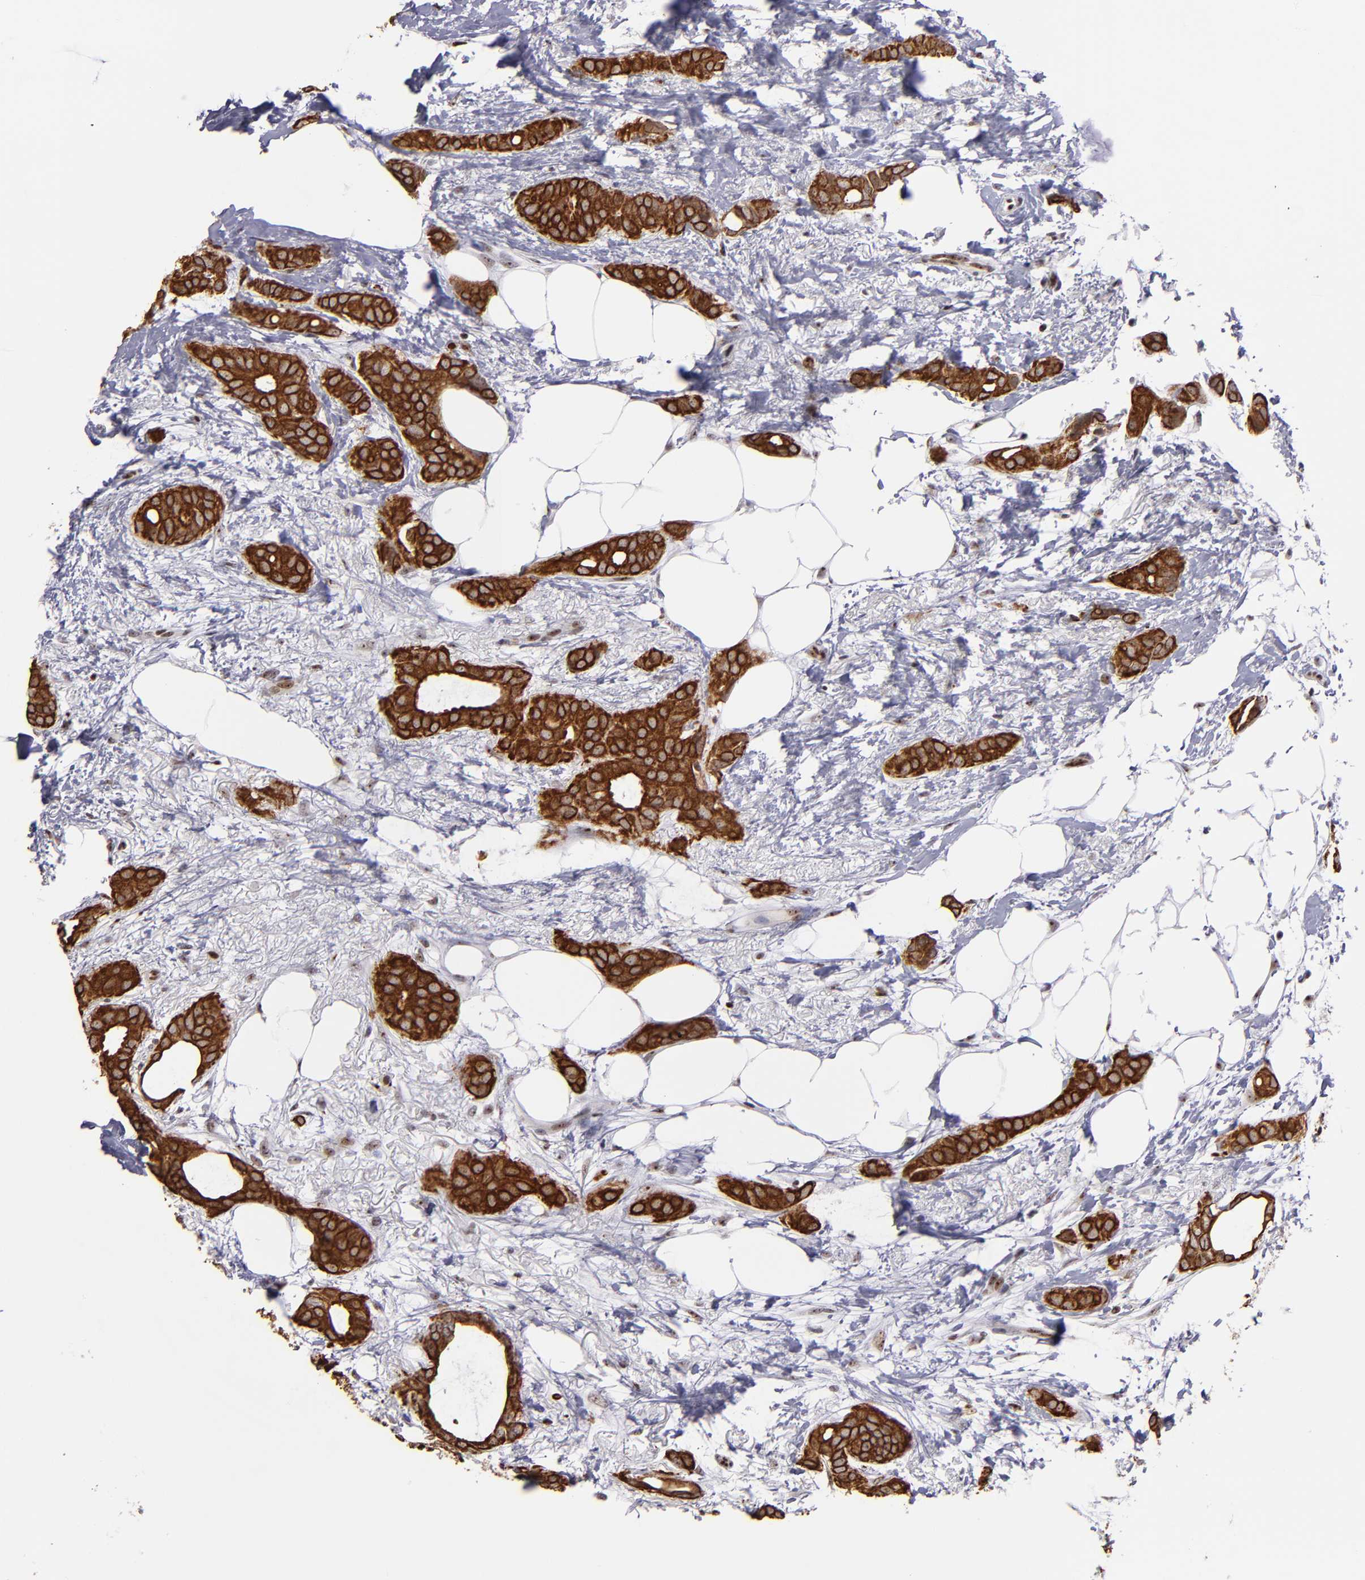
{"staining": {"intensity": "moderate", "quantity": ">75%", "location": "cytoplasmic/membranous"}, "tissue": "breast cancer", "cell_type": "Tumor cells", "image_type": "cancer", "snomed": [{"axis": "morphology", "description": "Duct carcinoma"}, {"axis": "topography", "description": "Breast"}], "caption": "Immunohistochemistry photomicrograph of neoplastic tissue: intraductal carcinoma (breast) stained using immunohistochemistry (IHC) shows medium levels of moderate protein expression localized specifically in the cytoplasmic/membranous of tumor cells, appearing as a cytoplasmic/membranous brown color.", "gene": "DDX24", "patient": {"sex": "female", "age": 54}}